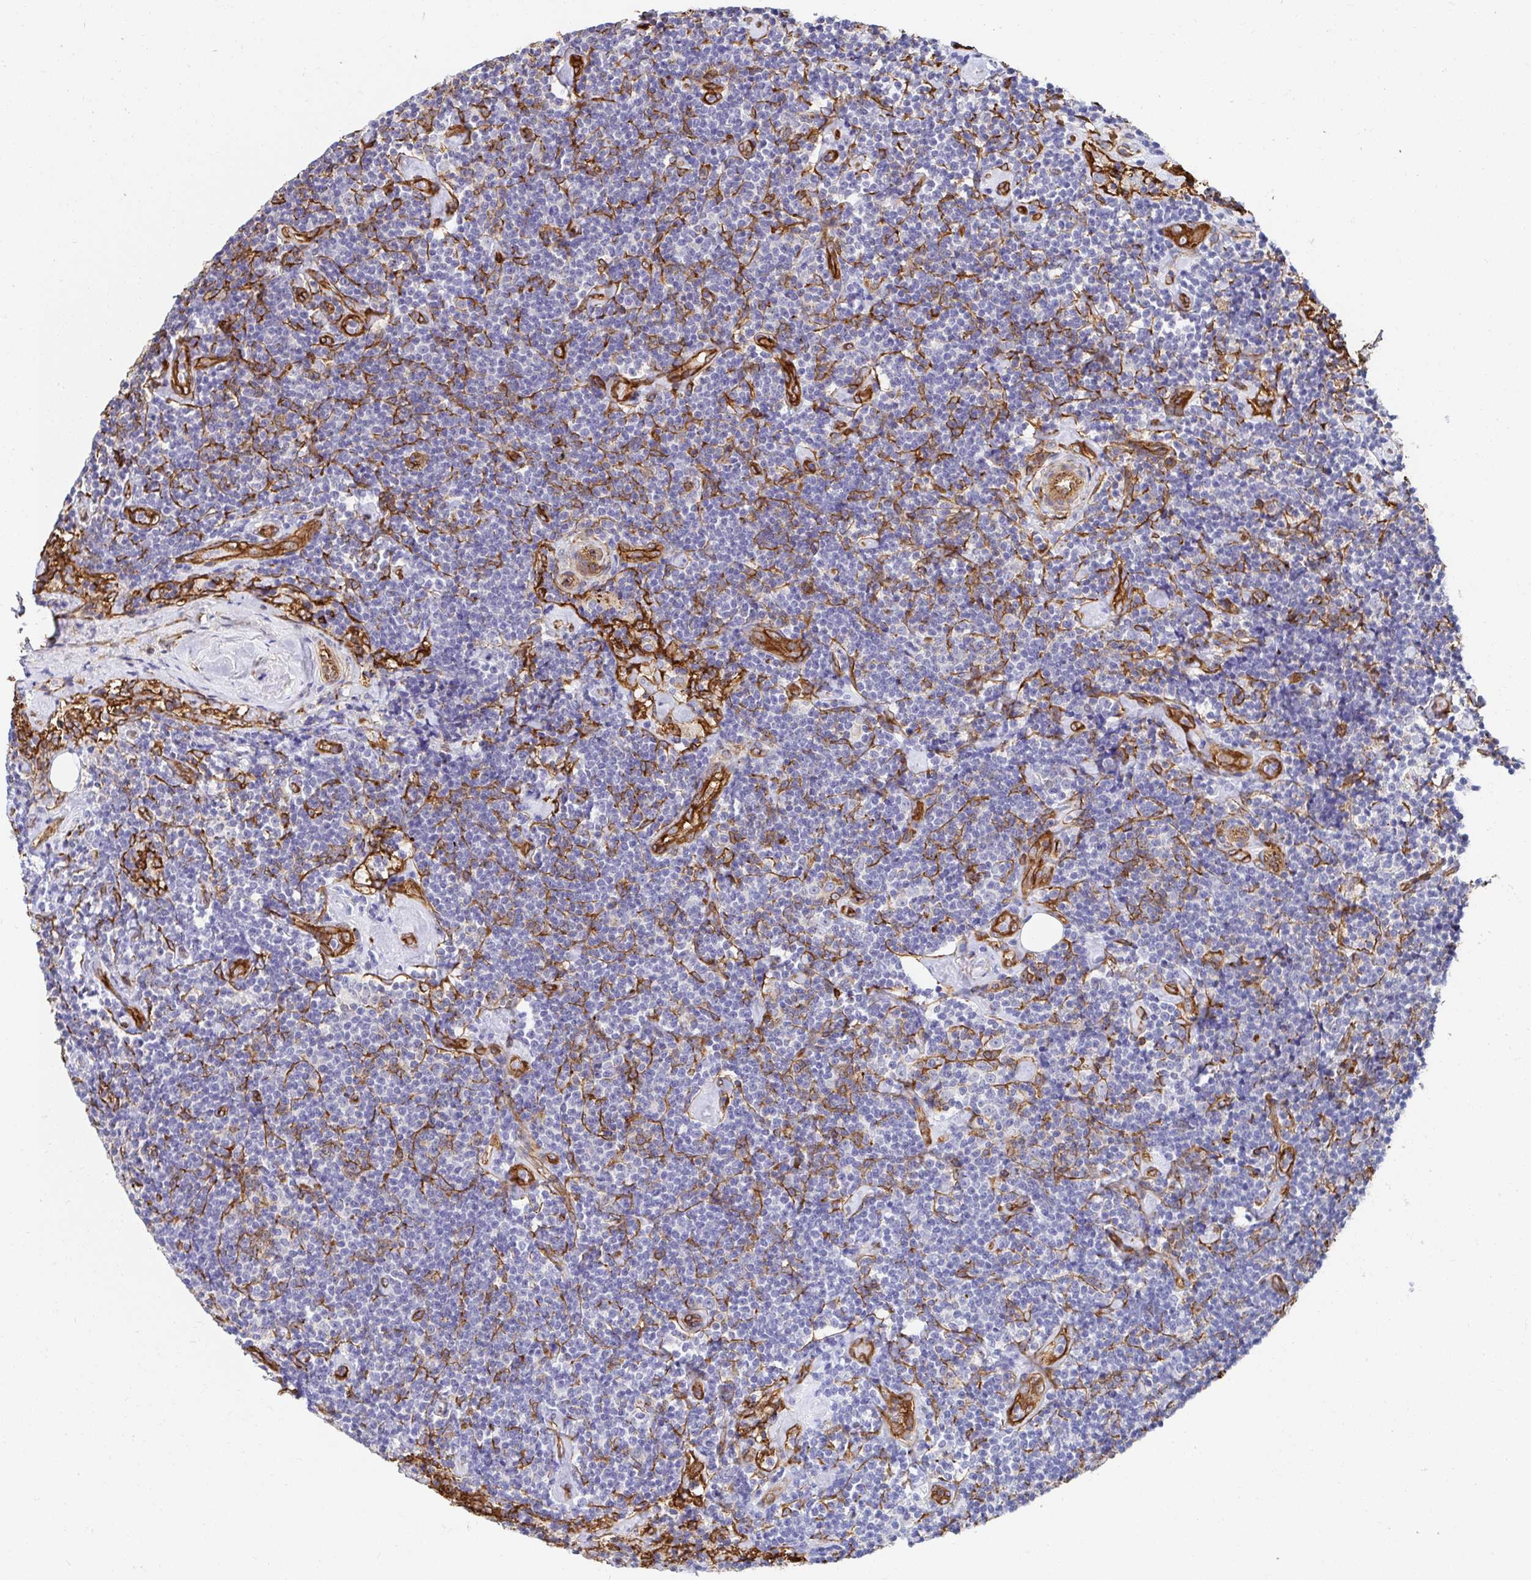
{"staining": {"intensity": "negative", "quantity": "none", "location": "none"}, "tissue": "lymphoma", "cell_type": "Tumor cells", "image_type": "cancer", "snomed": [{"axis": "morphology", "description": "Malignant lymphoma, non-Hodgkin's type, Low grade"}, {"axis": "topography", "description": "Lymph node"}], "caption": "Malignant lymphoma, non-Hodgkin's type (low-grade) was stained to show a protein in brown. There is no significant staining in tumor cells.", "gene": "CTTN", "patient": {"sex": "male", "age": 81}}